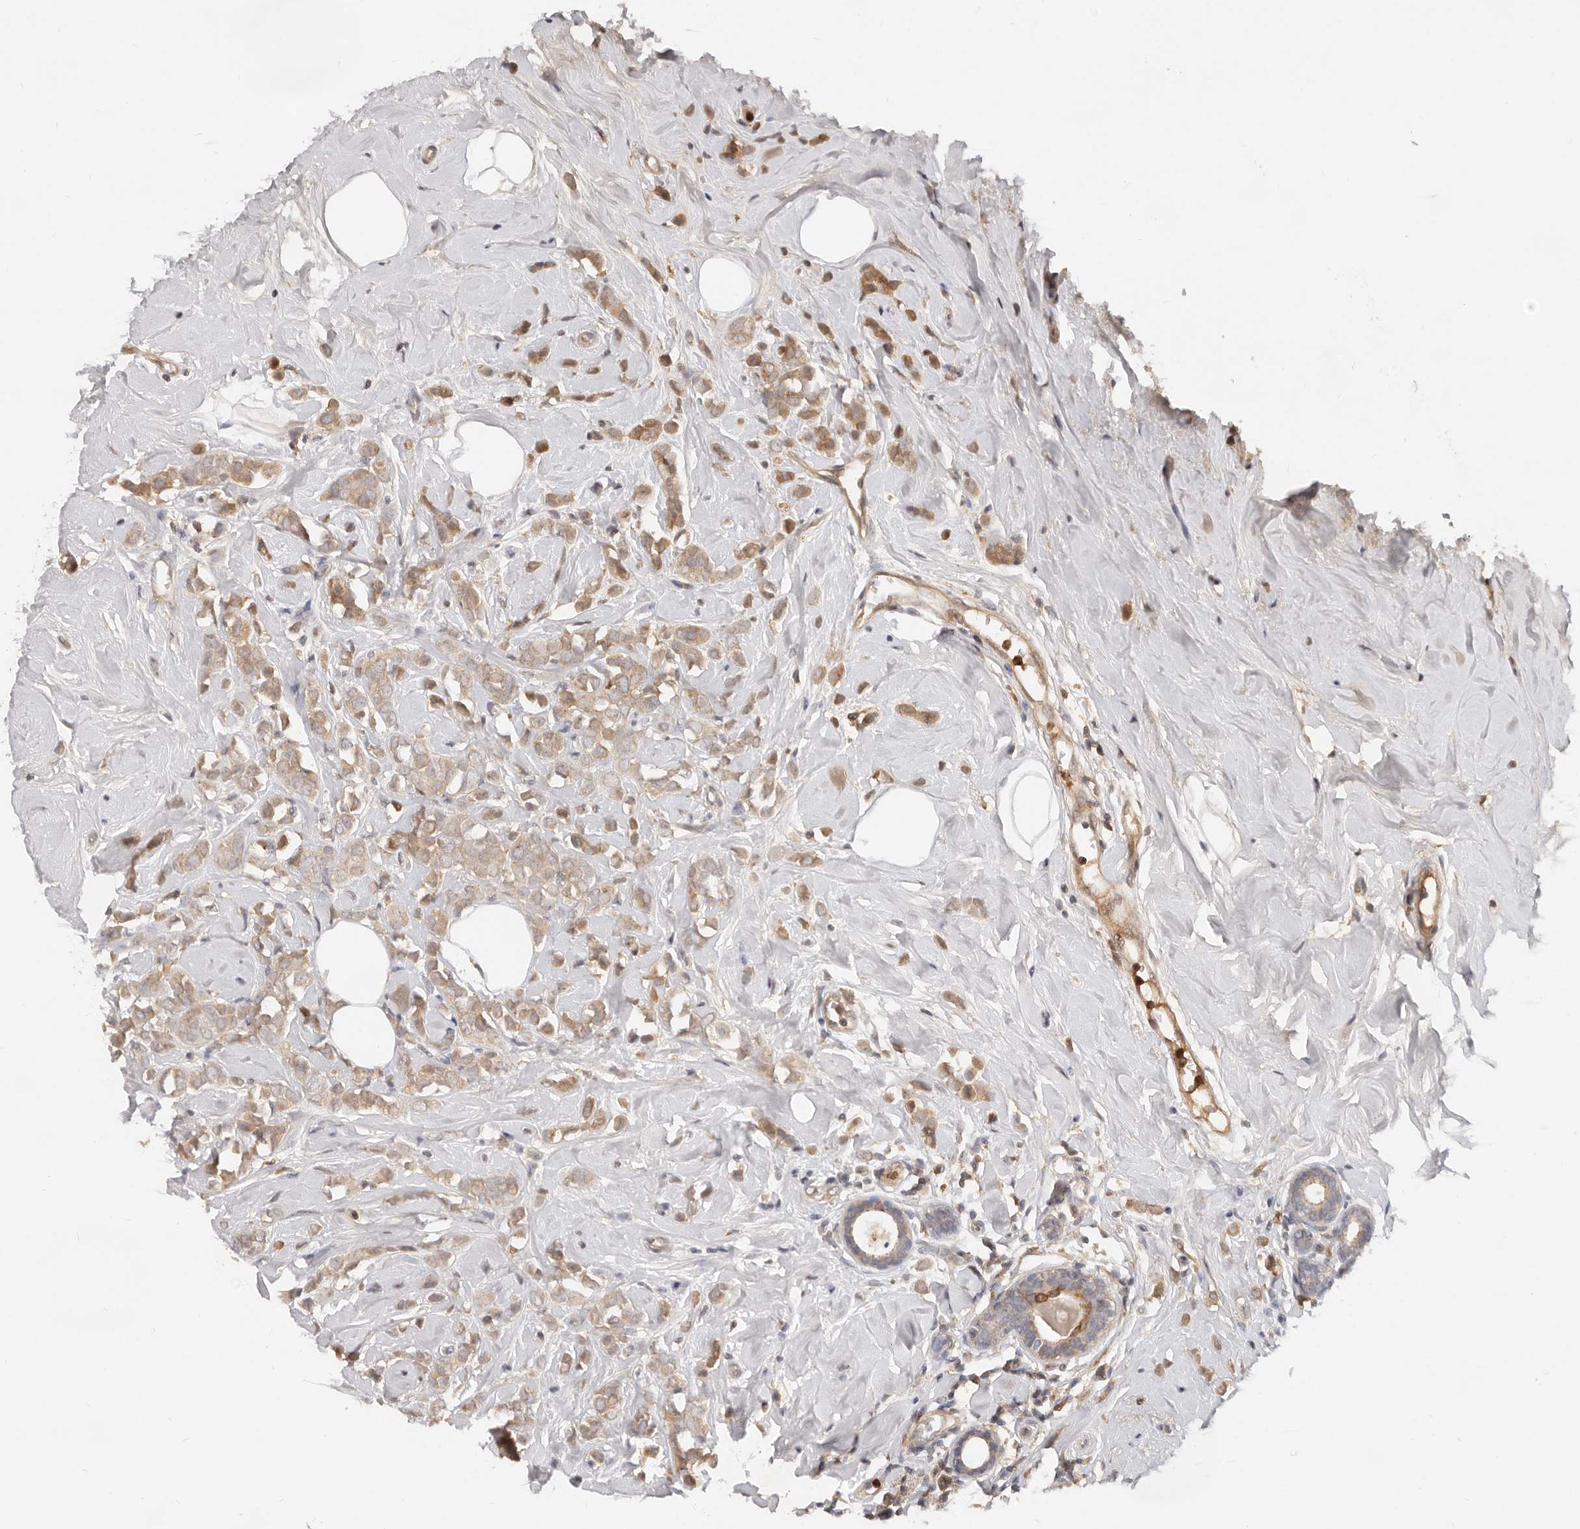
{"staining": {"intensity": "moderate", "quantity": ">75%", "location": "cytoplasmic/membranous"}, "tissue": "breast cancer", "cell_type": "Tumor cells", "image_type": "cancer", "snomed": [{"axis": "morphology", "description": "Lobular carcinoma"}, {"axis": "topography", "description": "Breast"}], "caption": "The micrograph shows staining of lobular carcinoma (breast), revealing moderate cytoplasmic/membranous protein expression (brown color) within tumor cells. The staining is performed using DAB brown chromogen to label protein expression. The nuclei are counter-stained blue using hematoxylin.", "gene": "USP49", "patient": {"sex": "female", "age": 47}}